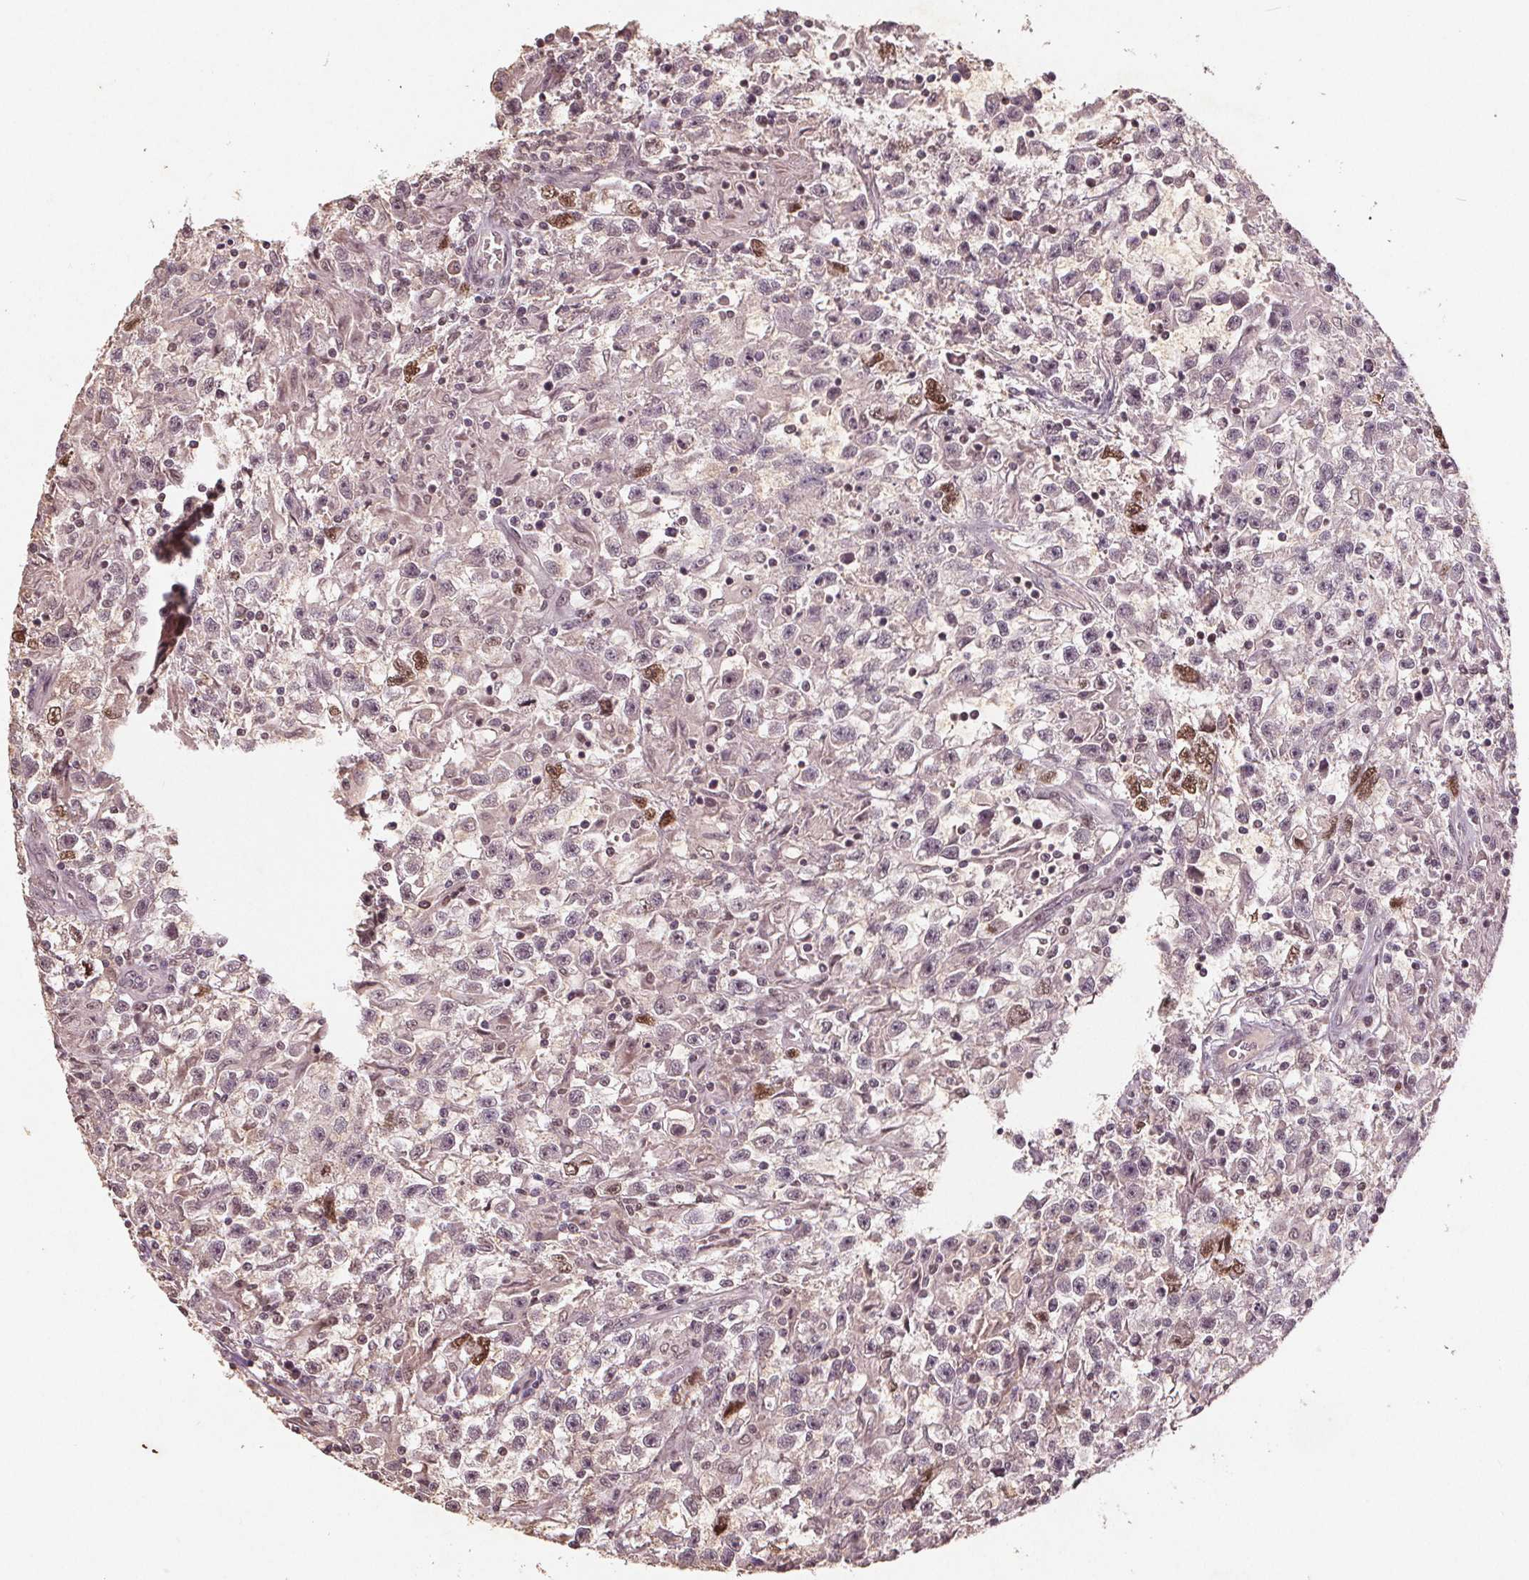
{"staining": {"intensity": "moderate", "quantity": "<25%", "location": "nuclear"}, "tissue": "testis cancer", "cell_type": "Tumor cells", "image_type": "cancer", "snomed": [{"axis": "morphology", "description": "Seminoma, NOS"}, {"axis": "topography", "description": "Testis"}], "caption": "An image of human testis cancer stained for a protein displays moderate nuclear brown staining in tumor cells.", "gene": "DNMT3B", "patient": {"sex": "male", "age": 31}}